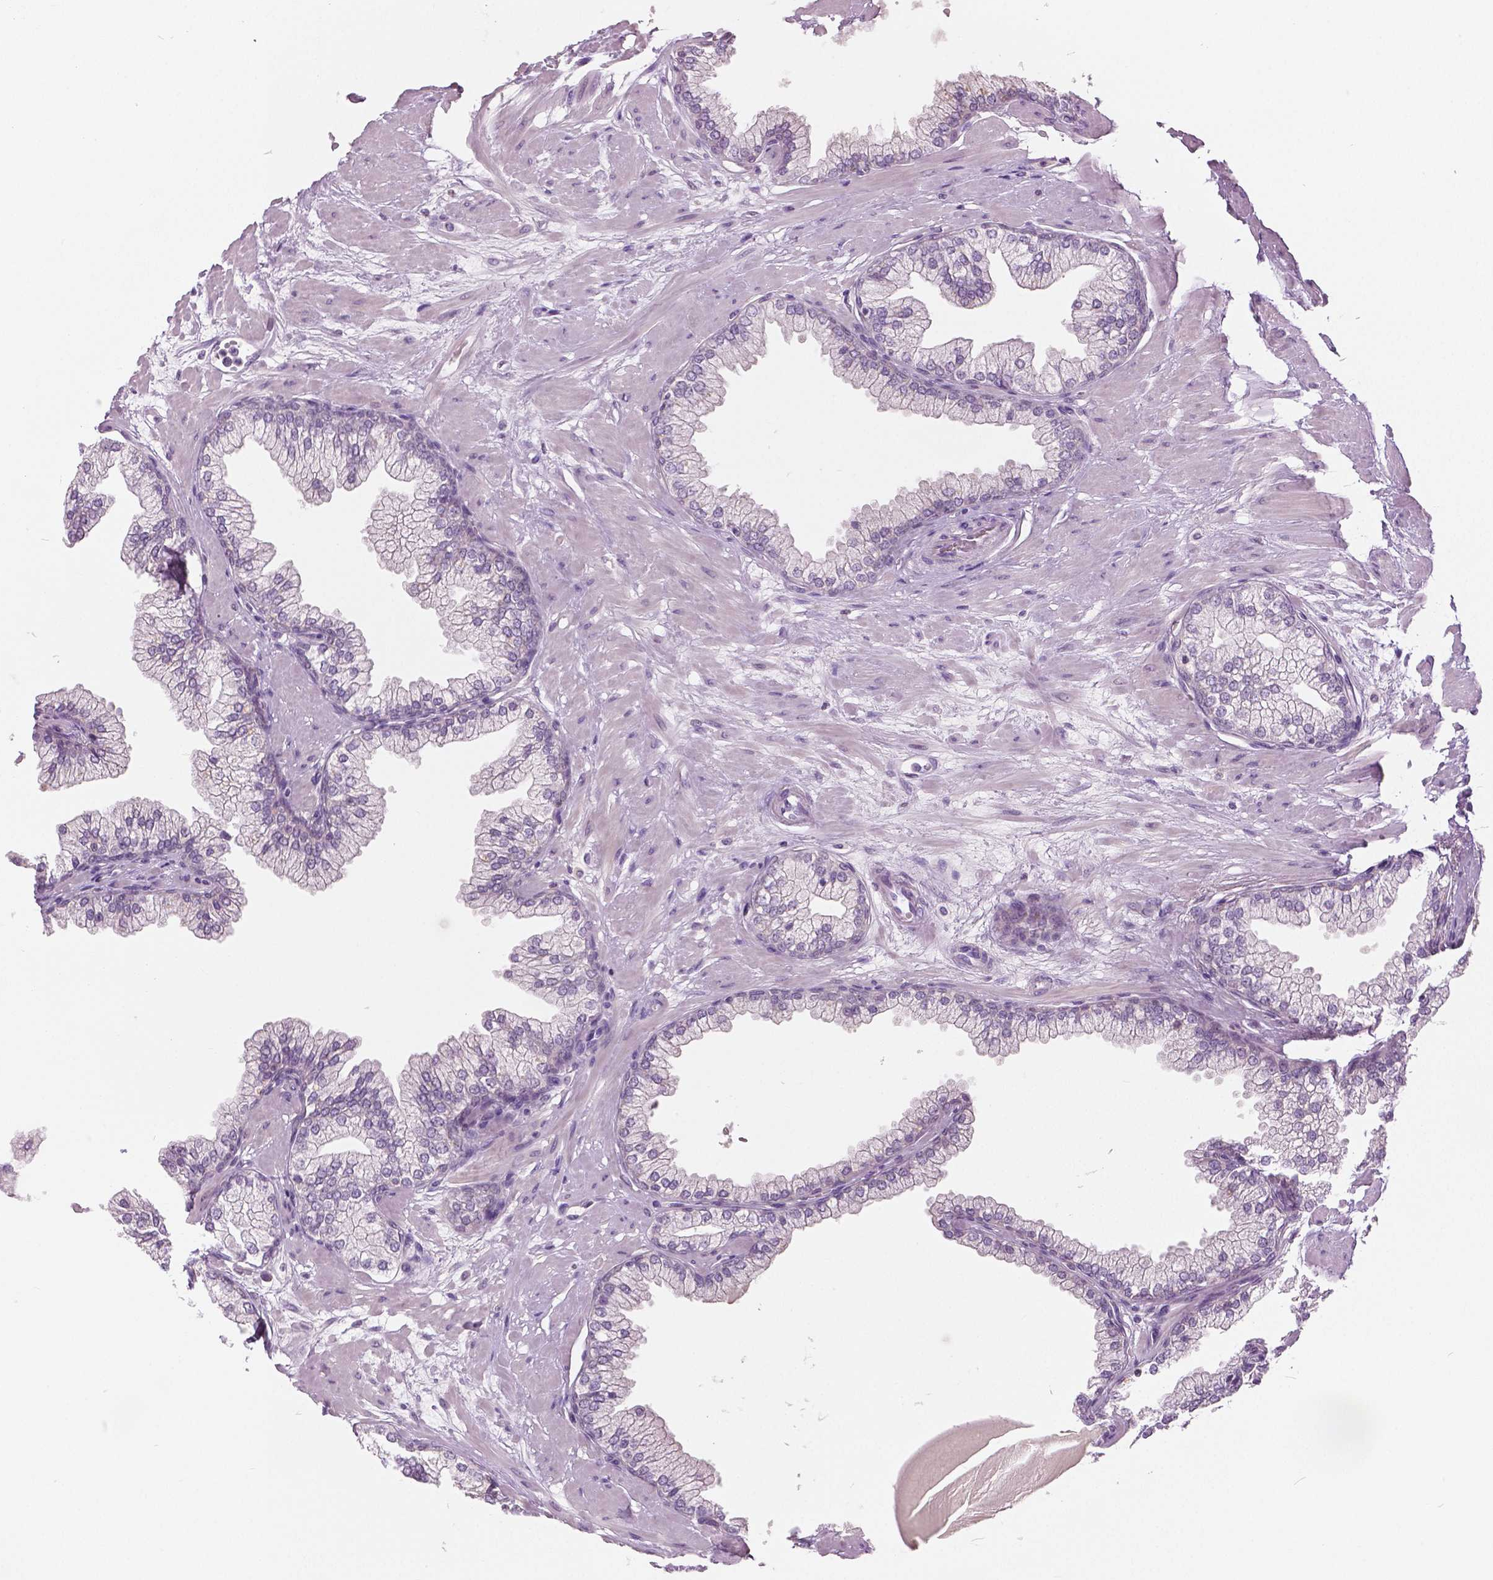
{"staining": {"intensity": "negative", "quantity": "none", "location": "none"}, "tissue": "prostate", "cell_type": "Glandular cells", "image_type": "normal", "snomed": [{"axis": "morphology", "description": "Normal tissue, NOS"}, {"axis": "topography", "description": "Prostate"}, {"axis": "topography", "description": "Peripheral nerve tissue"}], "caption": "Immunohistochemistry (IHC) image of benign prostate stained for a protein (brown), which exhibits no positivity in glandular cells. (Brightfield microscopy of DAB (3,3'-diaminobenzidine) immunohistochemistry (IHC) at high magnification).", "gene": "GALM", "patient": {"sex": "male", "age": 61}}